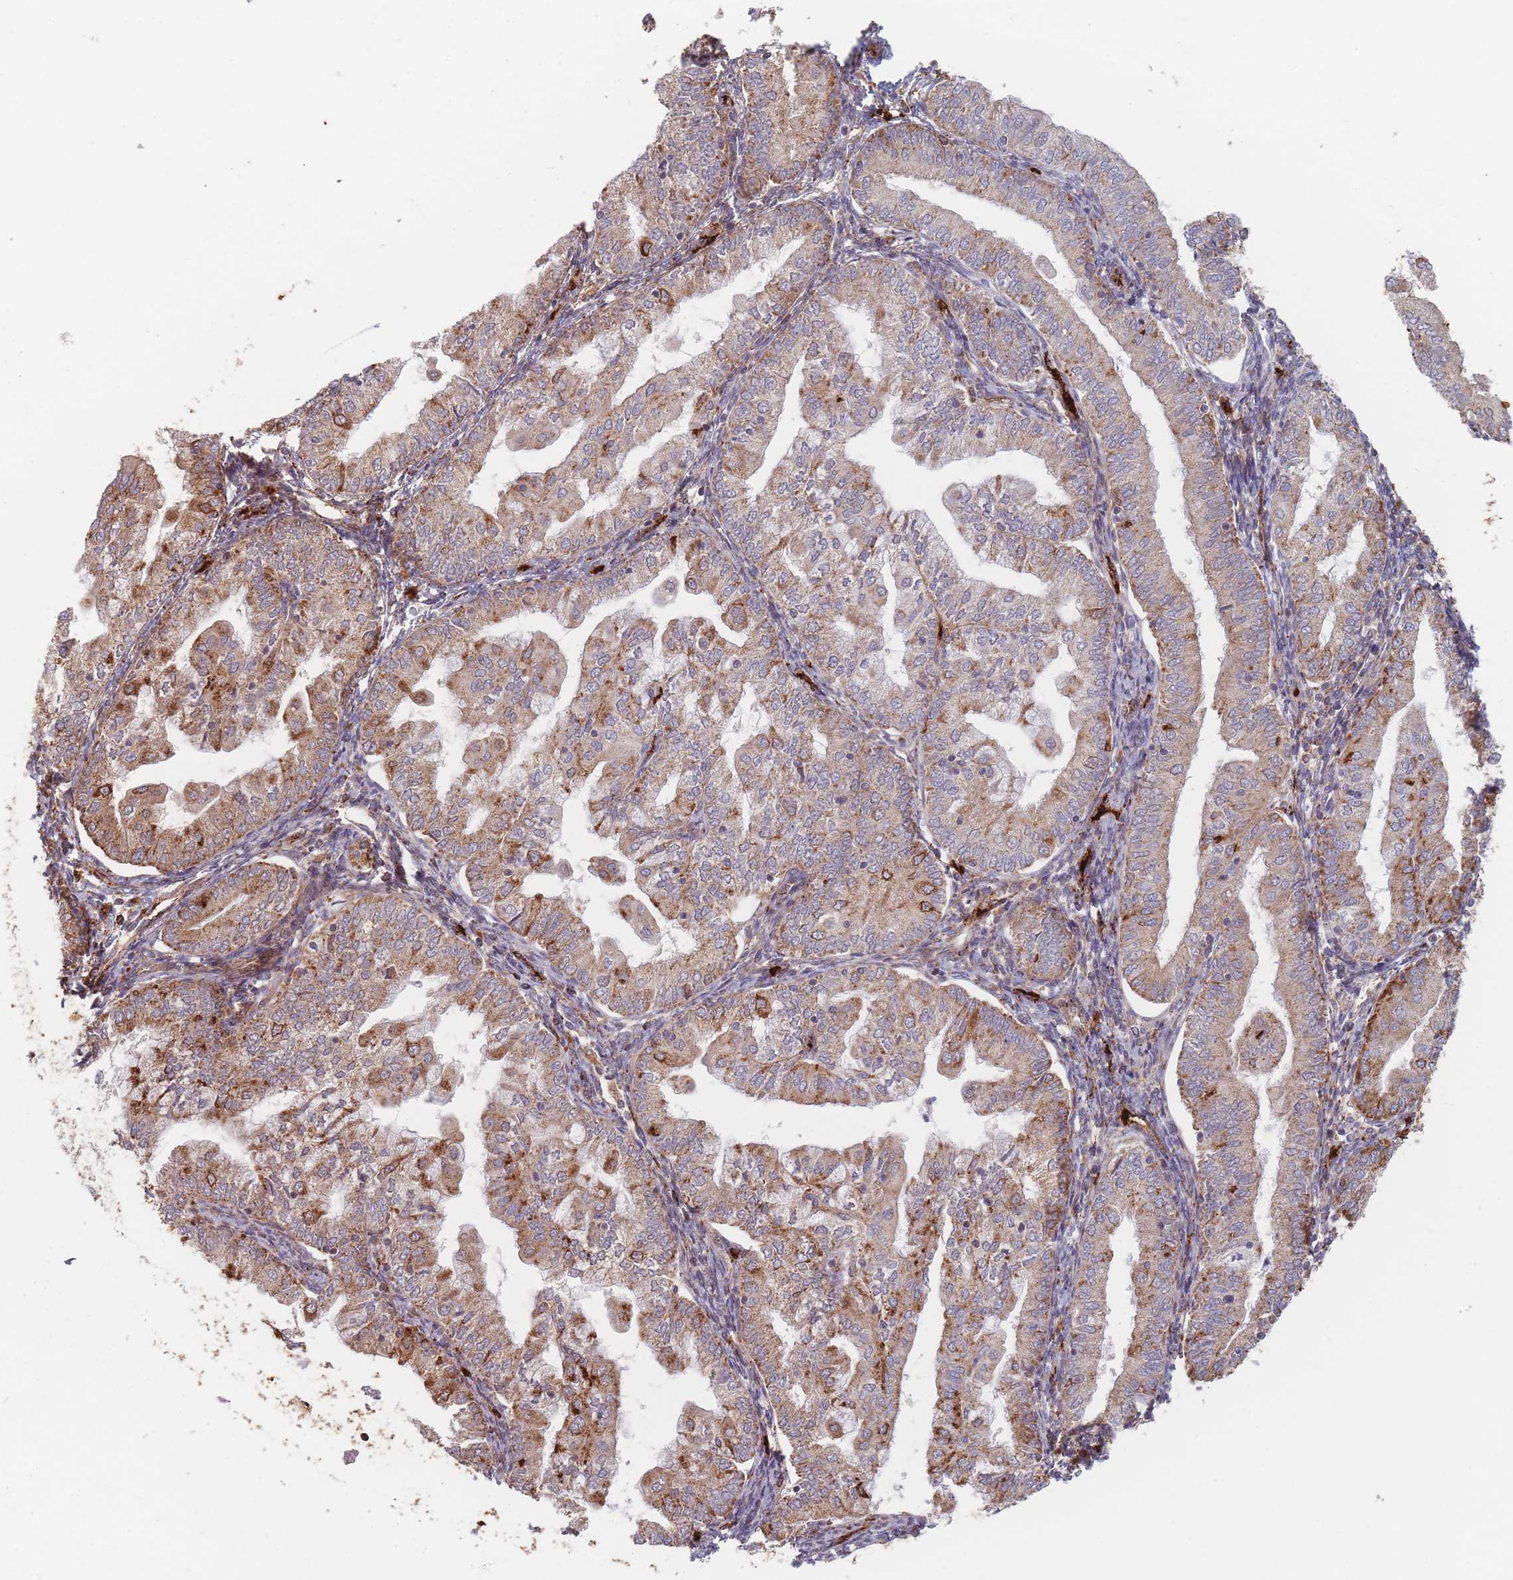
{"staining": {"intensity": "moderate", "quantity": "25%-75%", "location": "cytoplasmic/membranous"}, "tissue": "endometrial cancer", "cell_type": "Tumor cells", "image_type": "cancer", "snomed": [{"axis": "morphology", "description": "Adenocarcinoma, NOS"}, {"axis": "topography", "description": "Endometrium"}], "caption": "Endometrial adenocarcinoma tissue exhibits moderate cytoplasmic/membranous staining in approximately 25%-75% of tumor cells, visualized by immunohistochemistry.", "gene": "SLC2A6", "patient": {"sex": "female", "age": 55}}